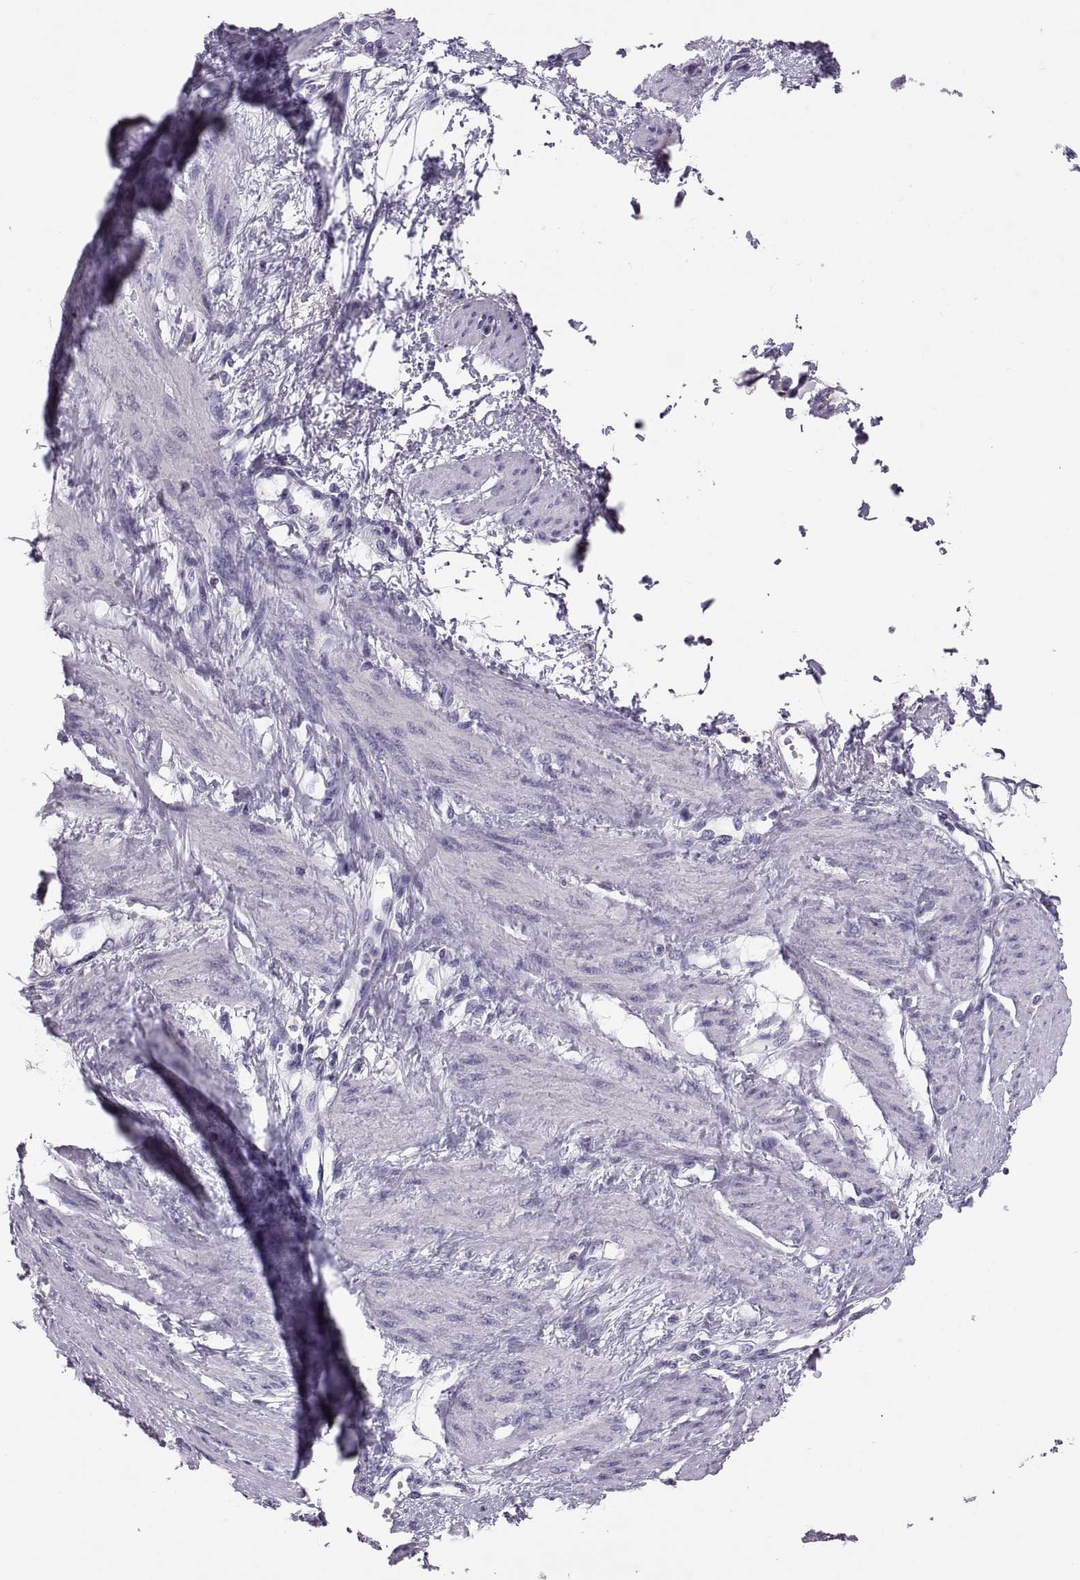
{"staining": {"intensity": "negative", "quantity": "none", "location": "none"}, "tissue": "smooth muscle", "cell_type": "Smooth muscle cells", "image_type": "normal", "snomed": [{"axis": "morphology", "description": "Normal tissue, NOS"}, {"axis": "topography", "description": "Smooth muscle"}, {"axis": "topography", "description": "Uterus"}], "caption": "Immunohistochemistry photomicrograph of normal human smooth muscle stained for a protein (brown), which exhibits no positivity in smooth muscle cells.", "gene": "TTC21A", "patient": {"sex": "female", "age": 39}}